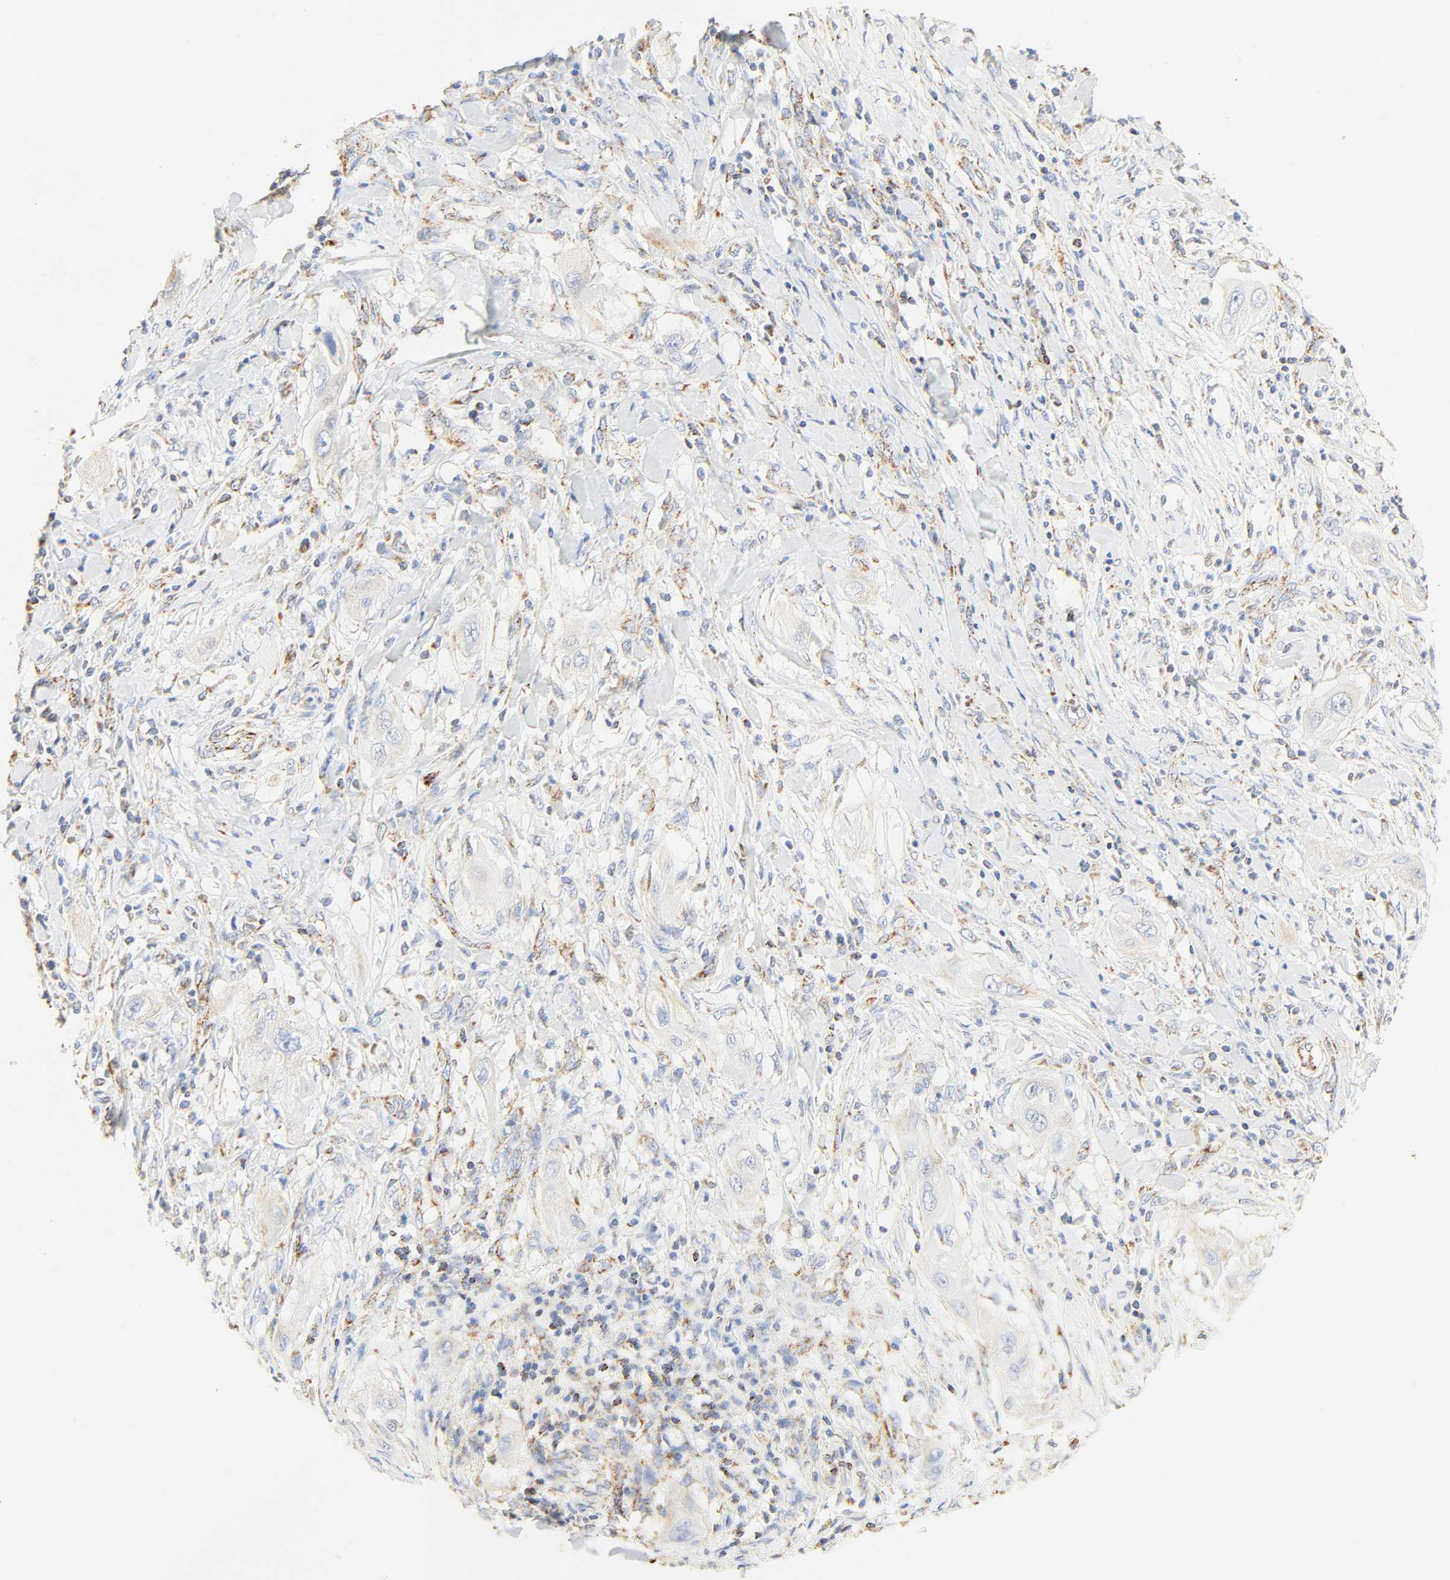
{"staining": {"intensity": "weak", "quantity": "25%-75%", "location": "cytoplasmic/membranous"}, "tissue": "lung cancer", "cell_type": "Tumor cells", "image_type": "cancer", "snomed": [{"axis": "morphology", "description": "Squamous cell carcinoma, NOS"}, {"axis": "topography", "description": "Lung"}], "caption": "Protein expression analysis of squamous cell carcinoma (lung) displays weak cytoplasmic/membranous expression in approximately 25%-75% of tumor cells. The protein of interest is shown in brown color, while the nuclei are stained blue.", "gene": "ACAT1", "patient": {"sex": "female", "age": 47}}